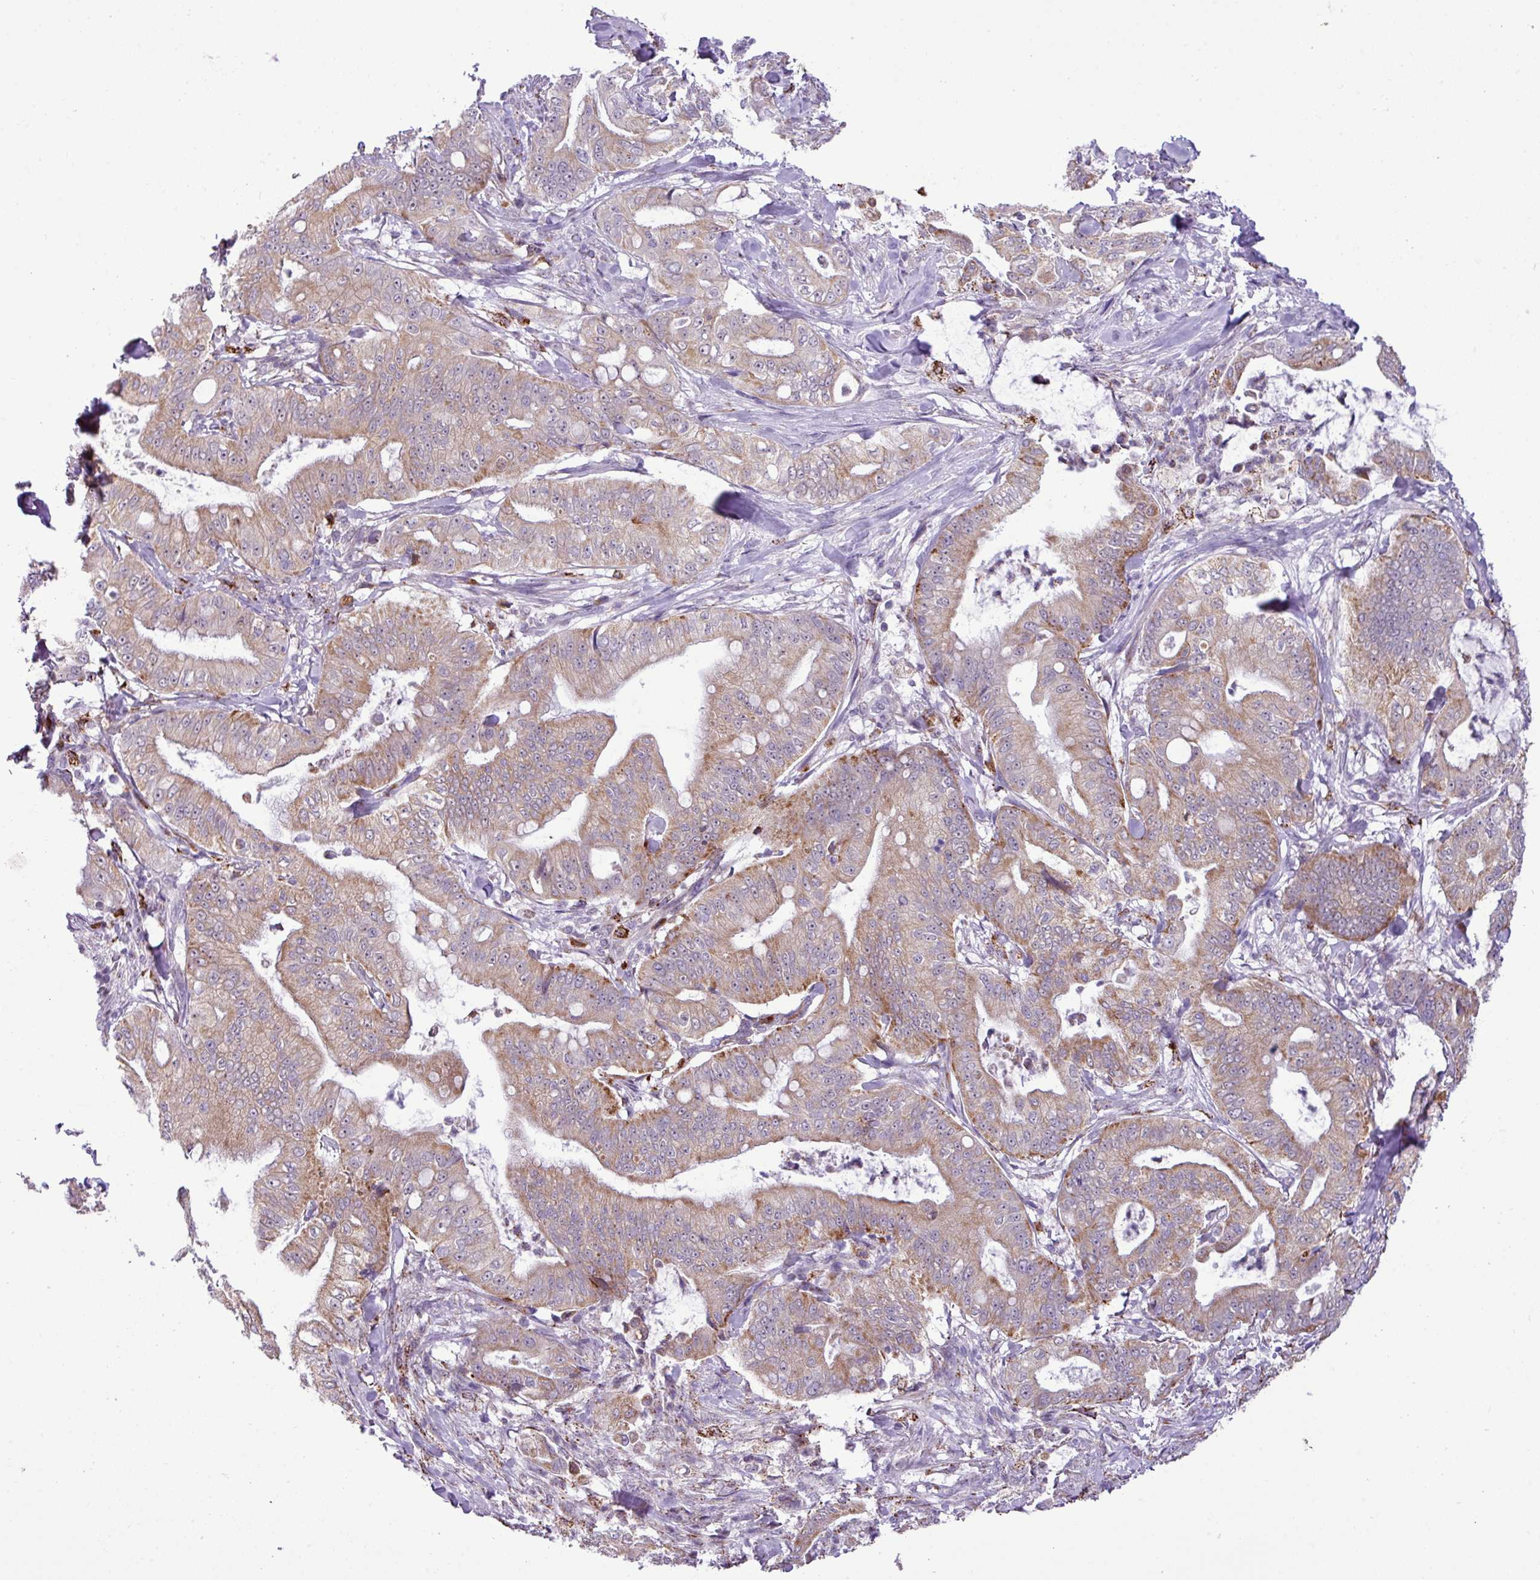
{"staining": {"intensity": "weak", "quantity": "25%-75%", "location": "cytoplasmic/membranous"}, "tissue": "pancreatic cancer", "cell_type": "Tumor cells", "image_type": "cancer", "snomed": [{"axis": "morphology", "description": "Adenocarcinoma, NOS"}, {"axis": "topography", "description": "Pancreas"}], "caption": "A brown stain shows weak cytoplasmic/membranous positivity of a protein in human pancreatic cancer tumor cells.", "gene": "SGPP1", "patient": {"sex": "male", "age": 71}}